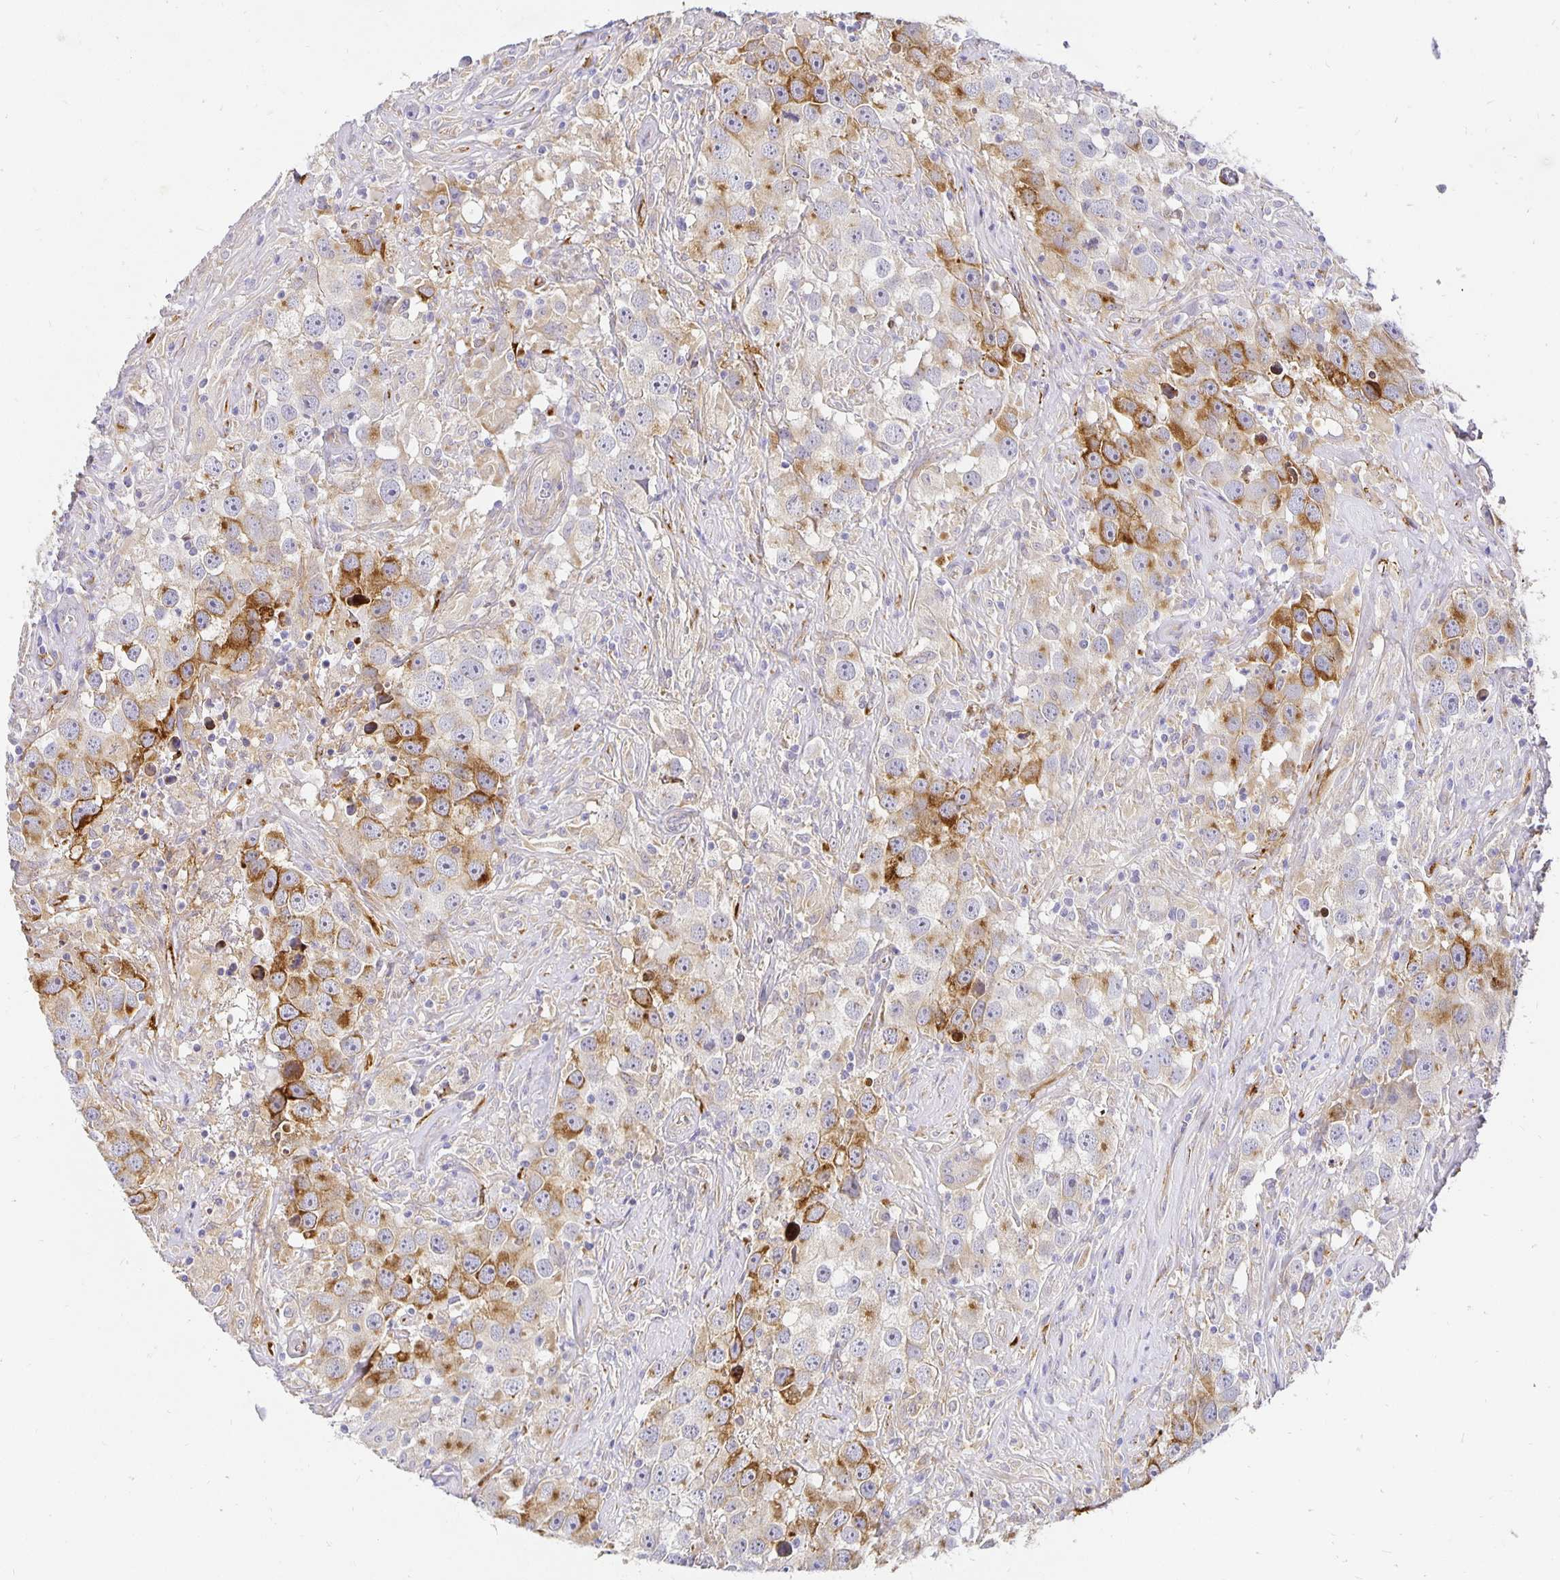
{"staining": {"intensity": "moderate", "quantity": ">75%", "location": "cytoplasmic/membranous"}, "tissue": "testis cancer", "cell_type": "Tumor cells", "image_type": "cancer", "snomed": [{"axis": "morphology", "description": "Seminoma, NOS"}, {"axis": "topography", "description": "Testis"}], "caption": "Testis cancer (seminoma) stained with a brown dye exhibits moderate cytoplasmic/membranous positive positivity in about >75% of tumor cells.", "gene": "PLOD1", "patient": {"sex": "male", "age": 49}}